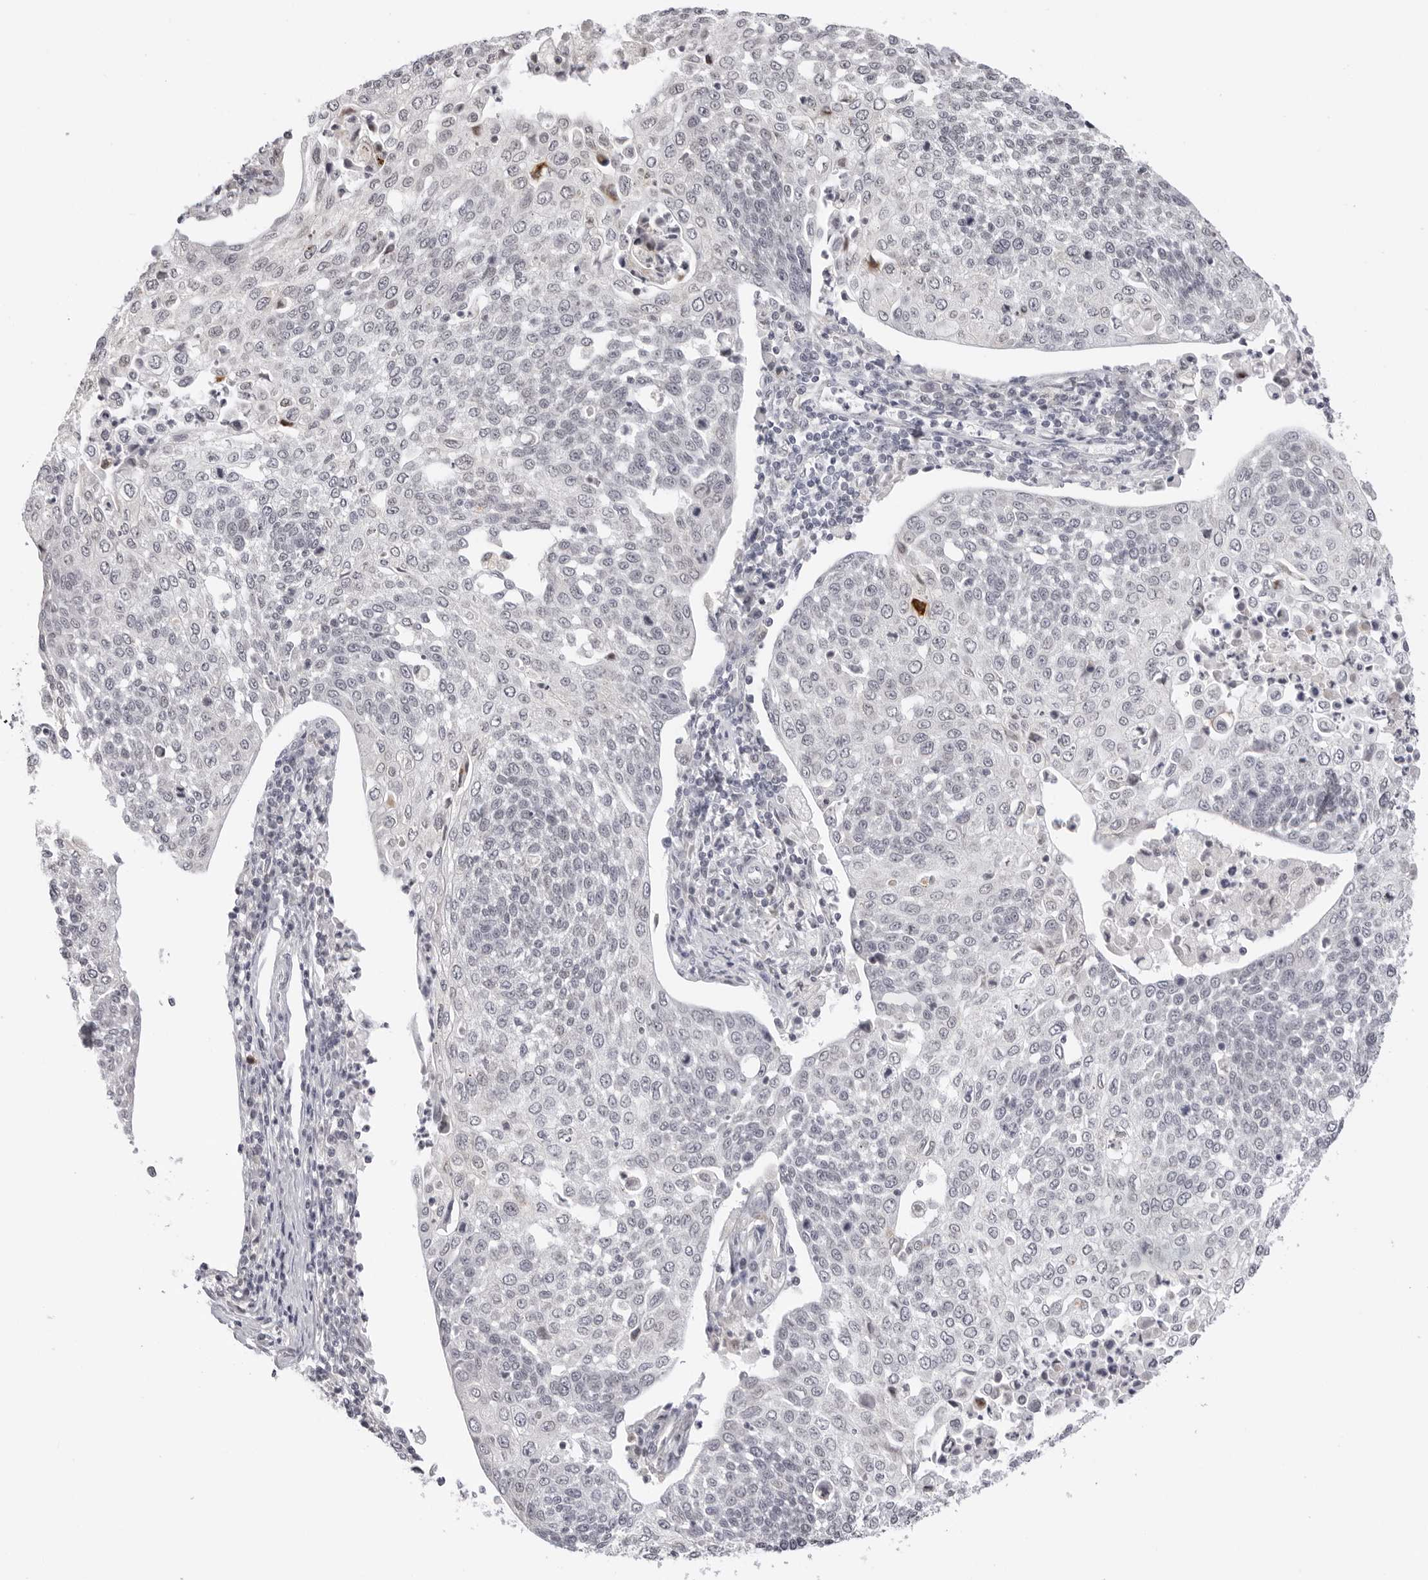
{"staining": {"intensity": "negative", "quantity": "none", "location": "none"}, "tissue": "cervical cancer", "cell_type": "Tumor cells", "image_type": "cancer", "snomed": [{"axis": "morphology", "description": "Squamous cell carcinoma, NOS"}, {"axis": "topography", "description": "Cervix"}], "caption": "This is a photomicrograph of immunohistochemistry (IHC) staining of cervical squamous cell carcinoma, which shows no expression in tumor cells.", "gene": "STRADB", "patient": {"sex": "female", "age": 34}}